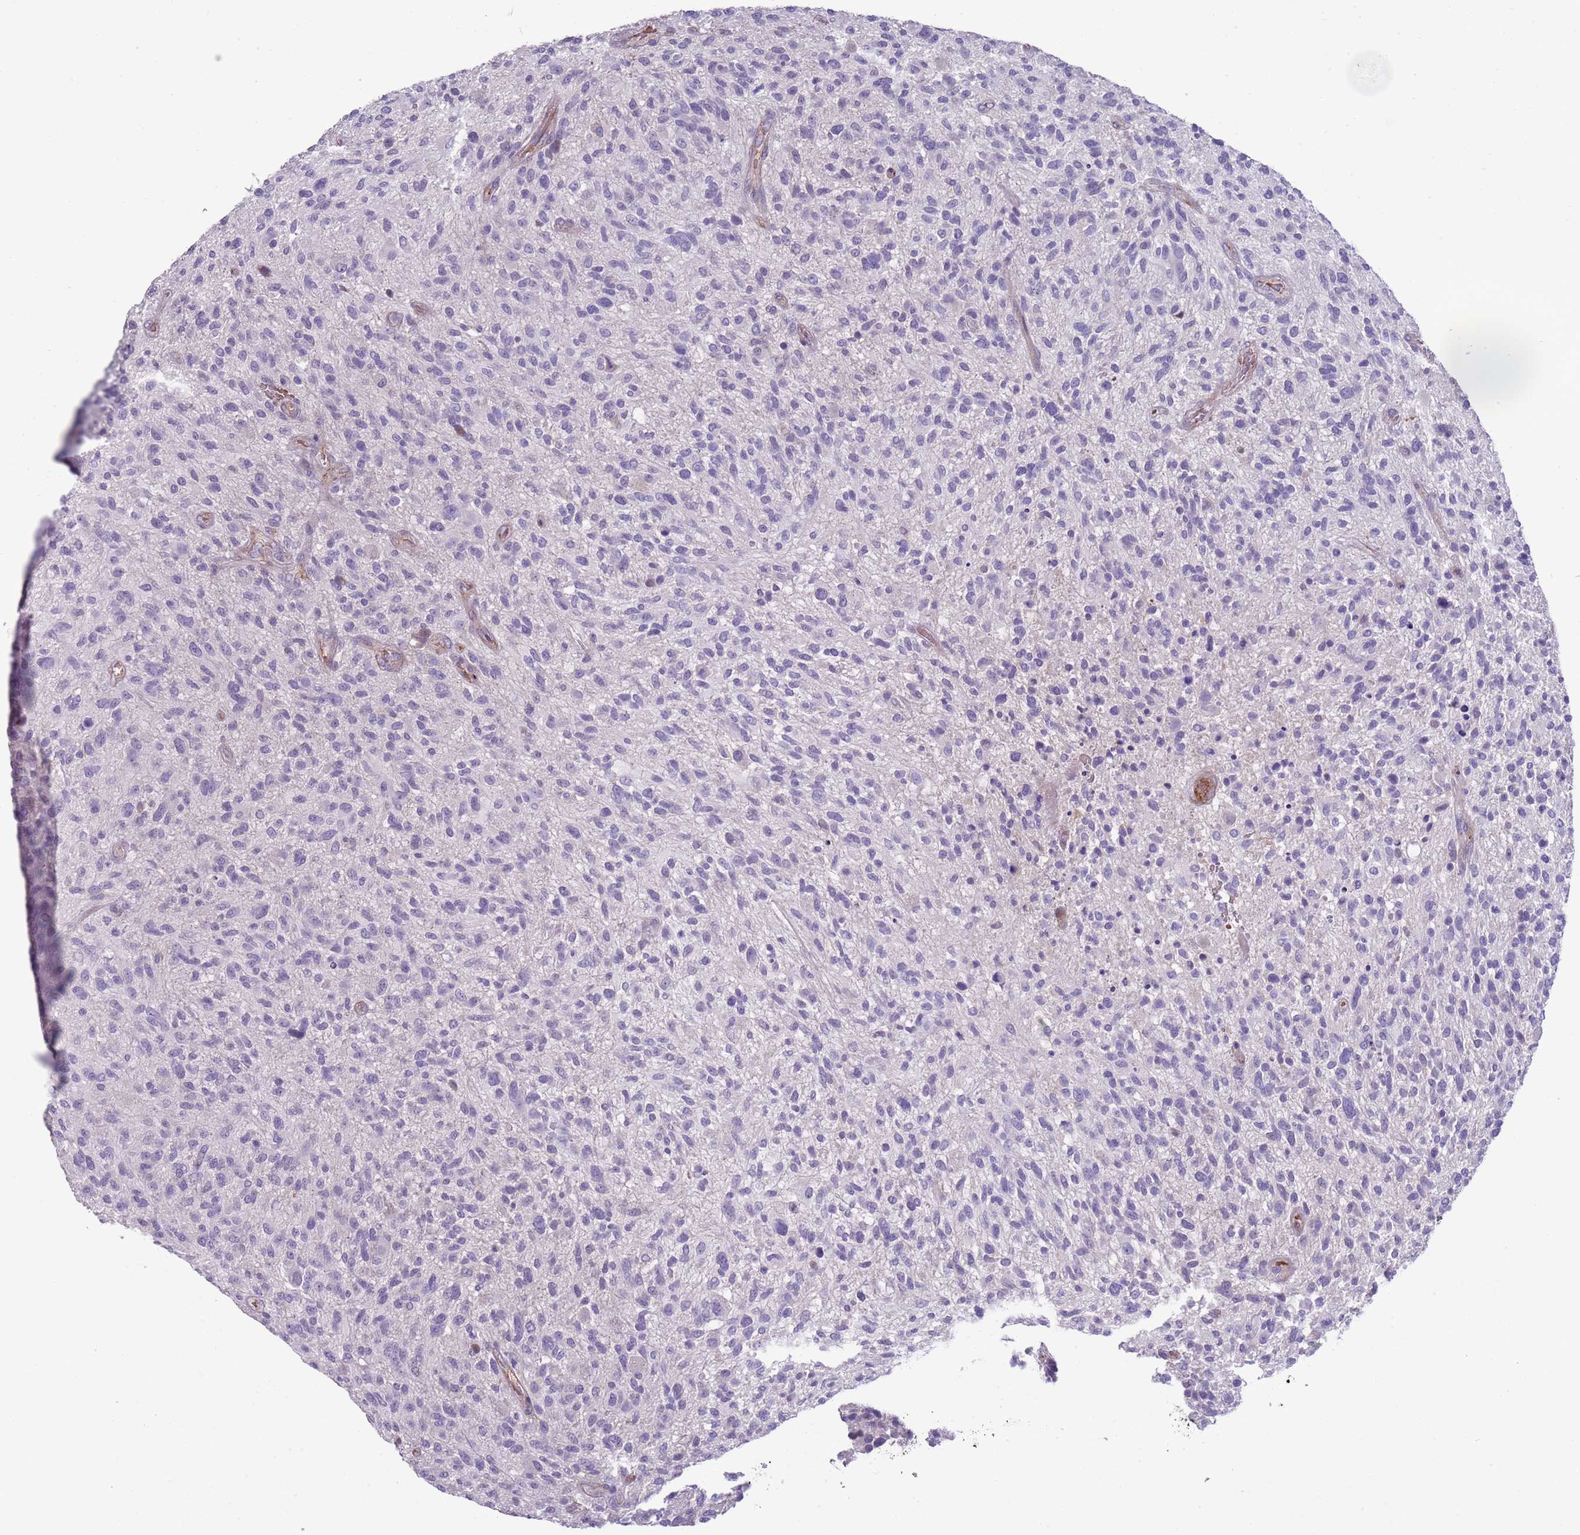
{"staining": {"intensity": "negative", "quantity": "none", "location": "none"}, "tissue": "glioma", "cell_type": "Tumor cells", "image_type": "cancer", "snomed": [{"axis": "morphology", "description": "Glioma, malignant, High grade"}, {"axis": "topography", "description": "Brain"}], "caption": "Immunohistochemical staining of glioma displays no significant staining in tumor cells.", "gene": "TINAGL1", "patient": {"sex": "male", "age": 47}}